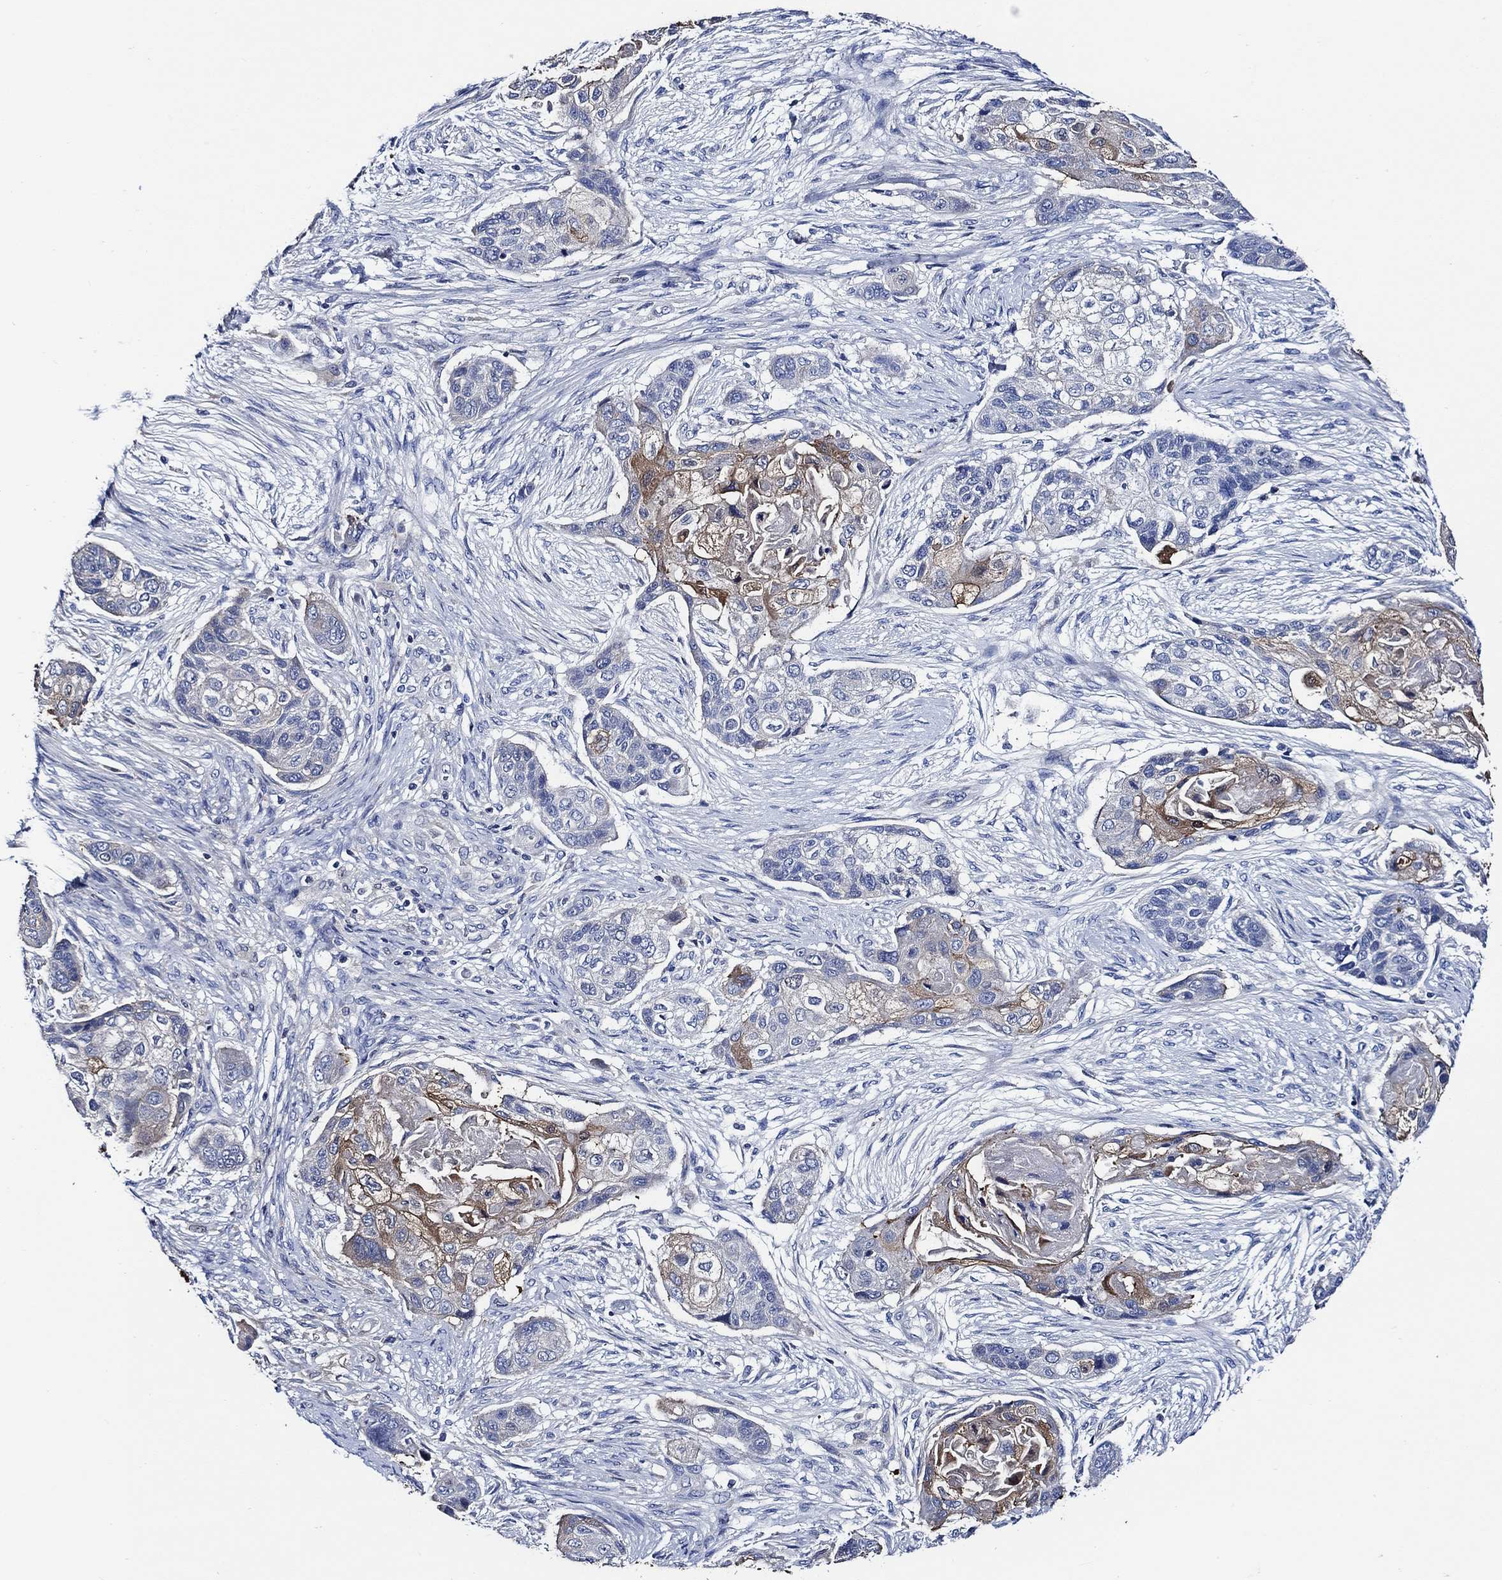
{"staining": {"intensity": "weak", "quantity": "<25%", "location": "cytoplasmic/membranous"}, "tissue": "lung cancer", "cell_type": "Tumor cells", "image_type": "cancer", "snomed": [{"axis": "morphology", "description": "Squamous cell carcinoma, NOS"}, {"axis": "topography", "description": "Lung"}], "caption": "The IHC photomicrograph has no significant expression in tumor cells of lung cancer (squamous cell carcinoma) tissue.", "gene": "WDR62", "patient": {"sex": "male", "age": 69}}